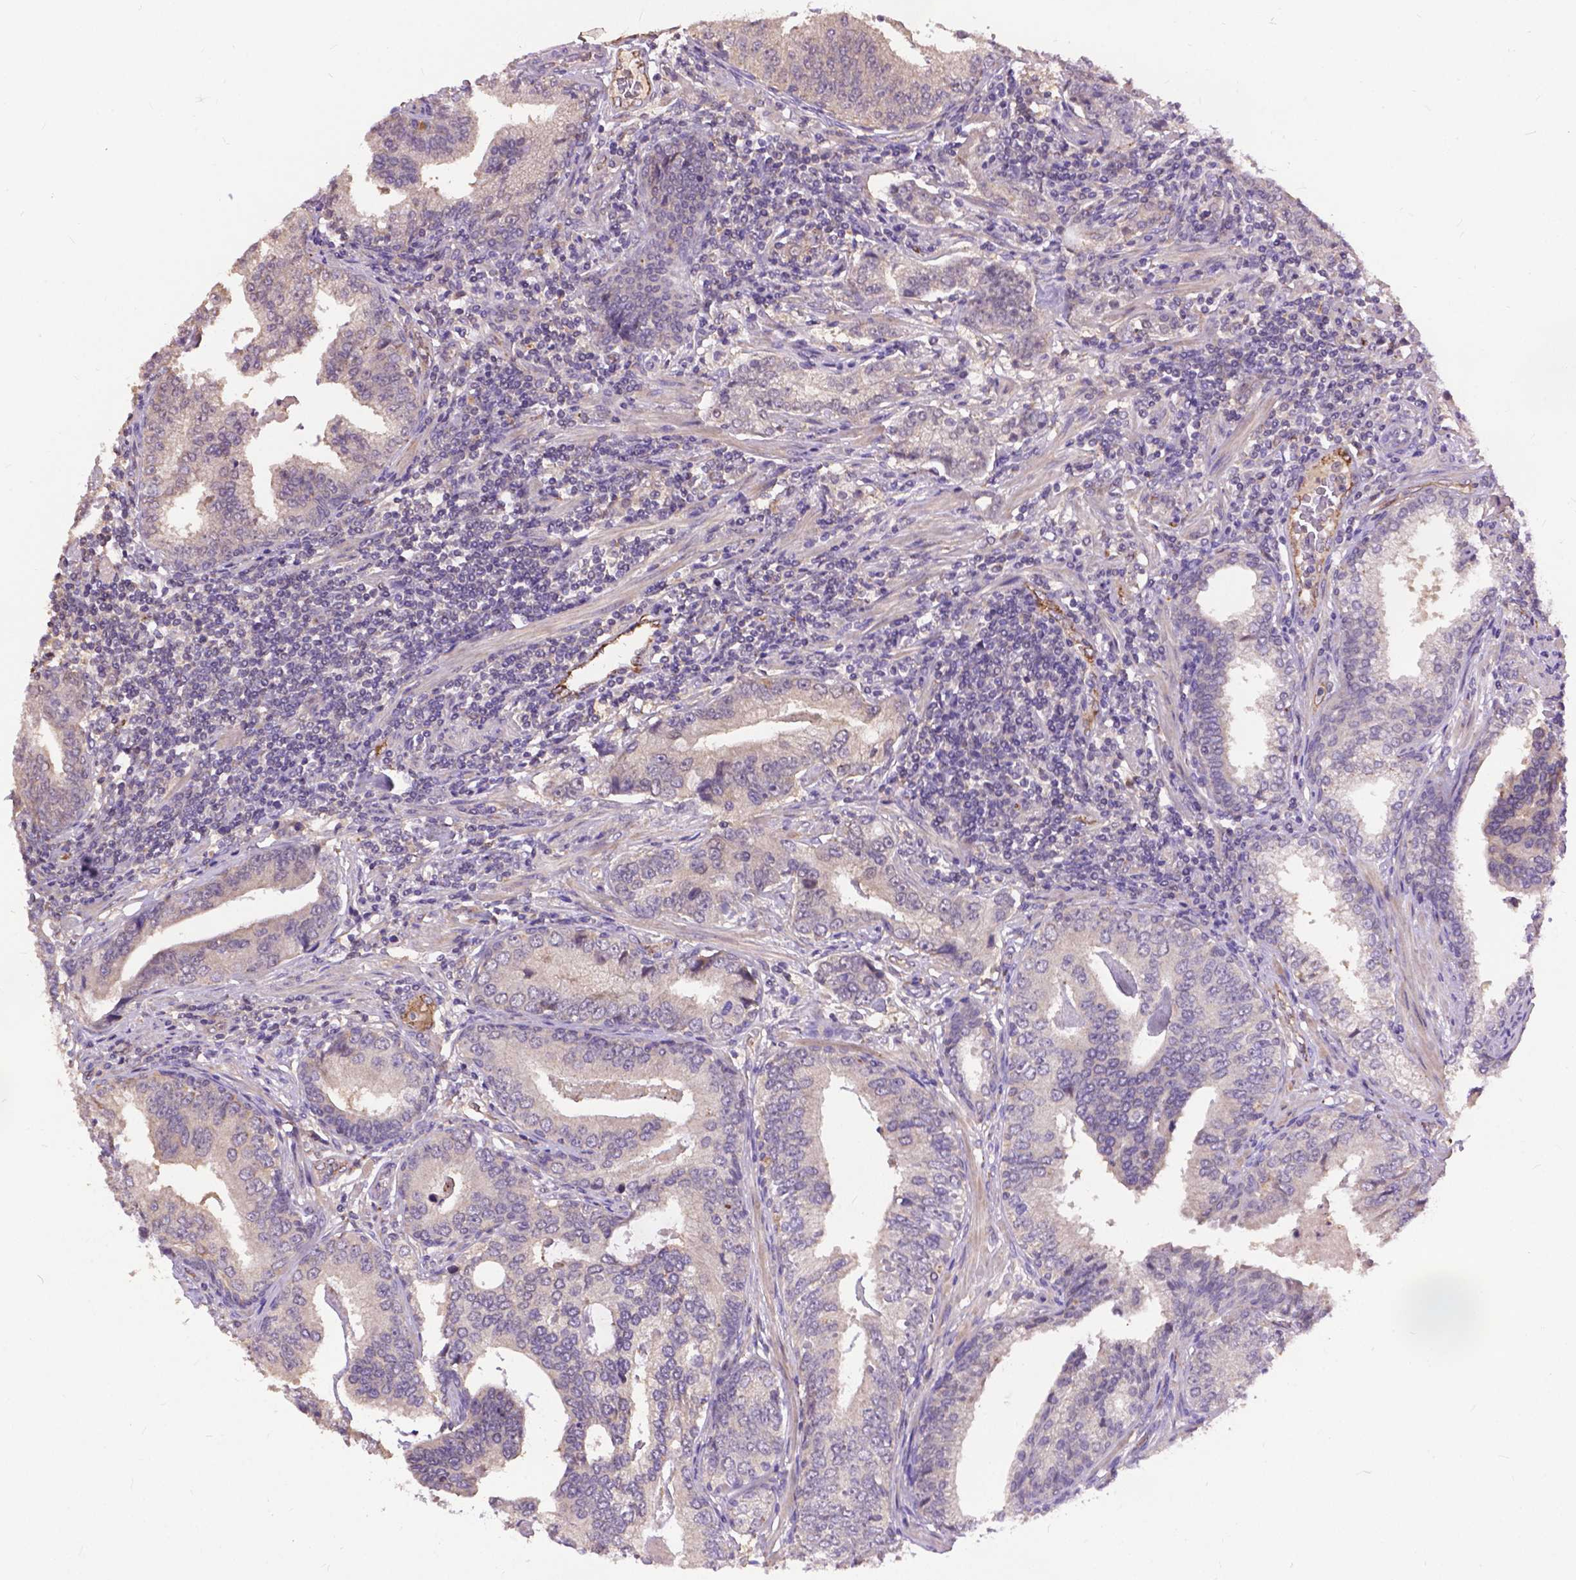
{"staining": {"intensity": "weak", "quantity": "<25%", "location": "cytoplasmic/membranous"}, "tissue": "prostate cancer", "cell_type": "Tumor cells", "image_type": "cancer", "snomed": [{"axis": "morphology", "description": "Adenocarcinoma, NOS"}, {"axis": "topography", "description": "Prostate"}], "caption": "IHC of prostate adenocarcinoma shows no staining in tumor cells.", "gene": "ZNF337", "patient": {"sex": "male", "age": 64}}